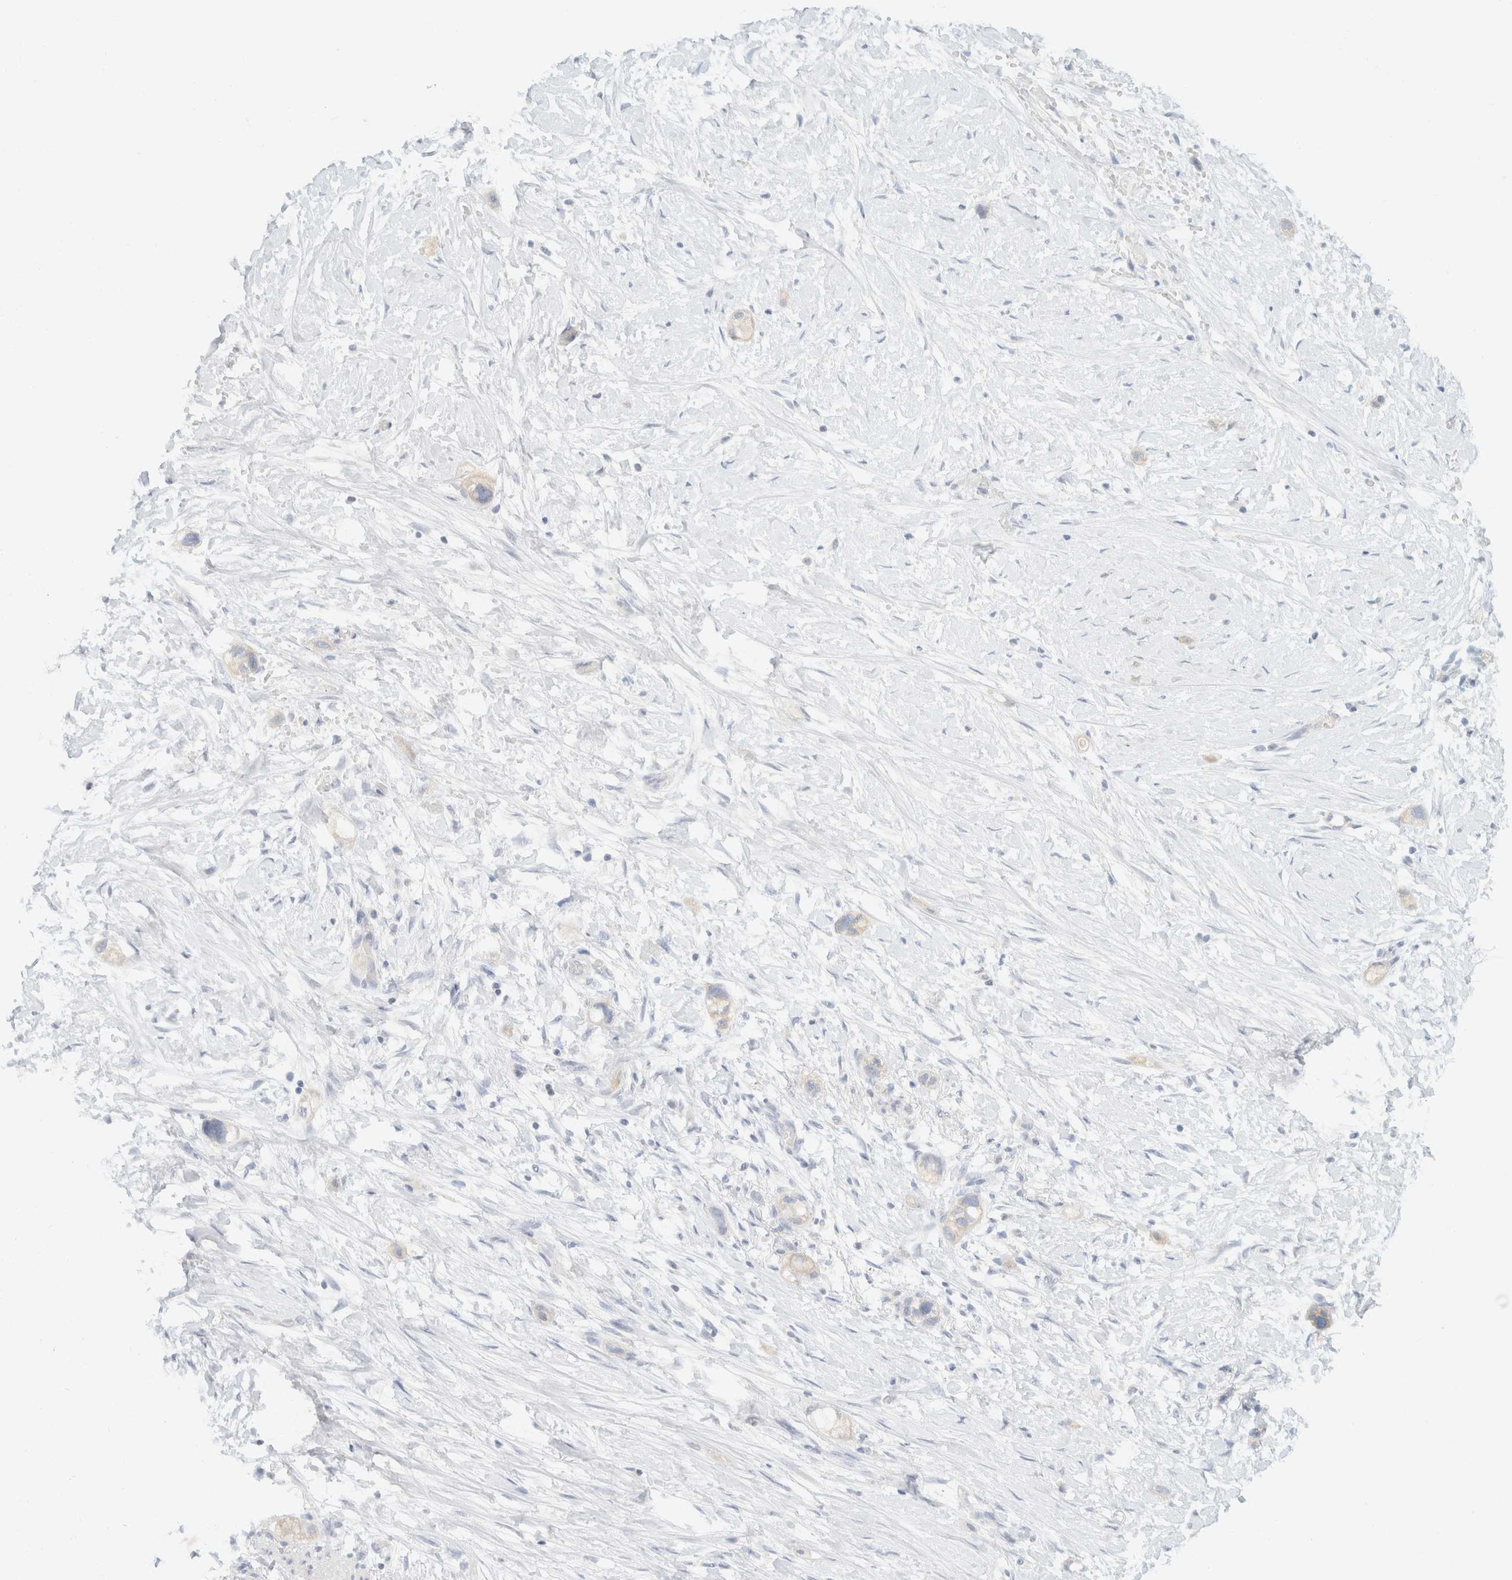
{"staining": {"intensity": "negative", "quantity": "none", "location": "none"}, "tissue": "stomach cancer", "cell_type": "Tumor cells", "image_type": "cancer", "snomed": [{"axis": "morphology", "description": "Adenocarcinoma, NOS"}, {"axis": "topography", "description": "Stomach"}, {"axis": "topography", "description": "Stomach, lower"}], "caption": "This is a photomicrograph of IHC staining of adenocarcinoma (stomach), which shows no expression in tumor cells. (DAB (3,3'-diaminobenzidine) immunohistochemistry (IHC), high magnification).", "gene": "SH3GLB2", "patient": {"sex": "female", "age": 48}}